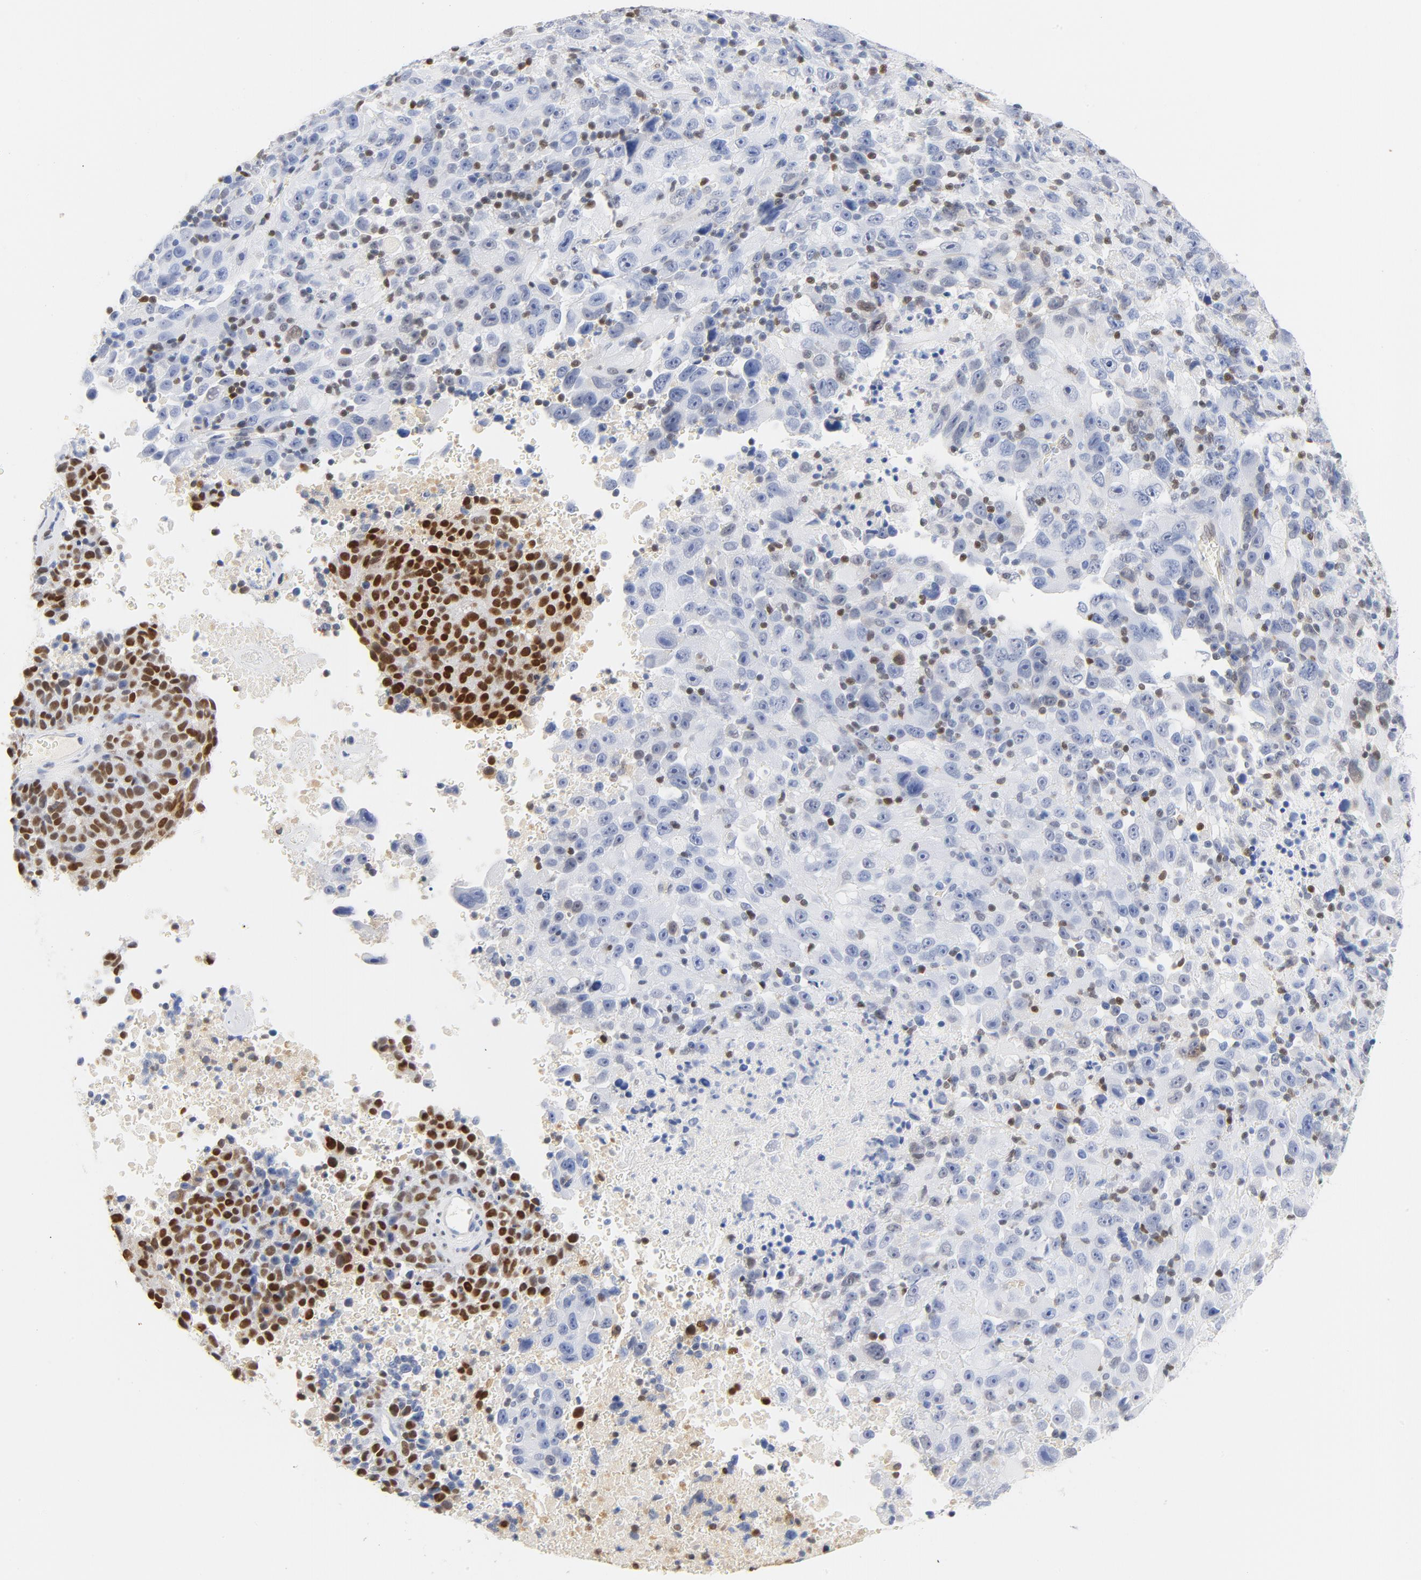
{"staining": {"intensity": "weak", "quantity": "<25%", "location": "nuclear"}, "tissue": "melanoma", "cell_type": "Tumor cells", "image_type": "cancer", "snomed": [{"axis": "morphology", "description": "Malignant melanoma, Metastatic site"}, {"axis": "topography", "description": "Cerebral cortex"}], "caption": "Malignant melanoma (metastatic site) stained for a protein using IHC displays no positivity tumor cells.", "gene": "CDKN1B", "patient": {"sex": "female", "age": 52}}